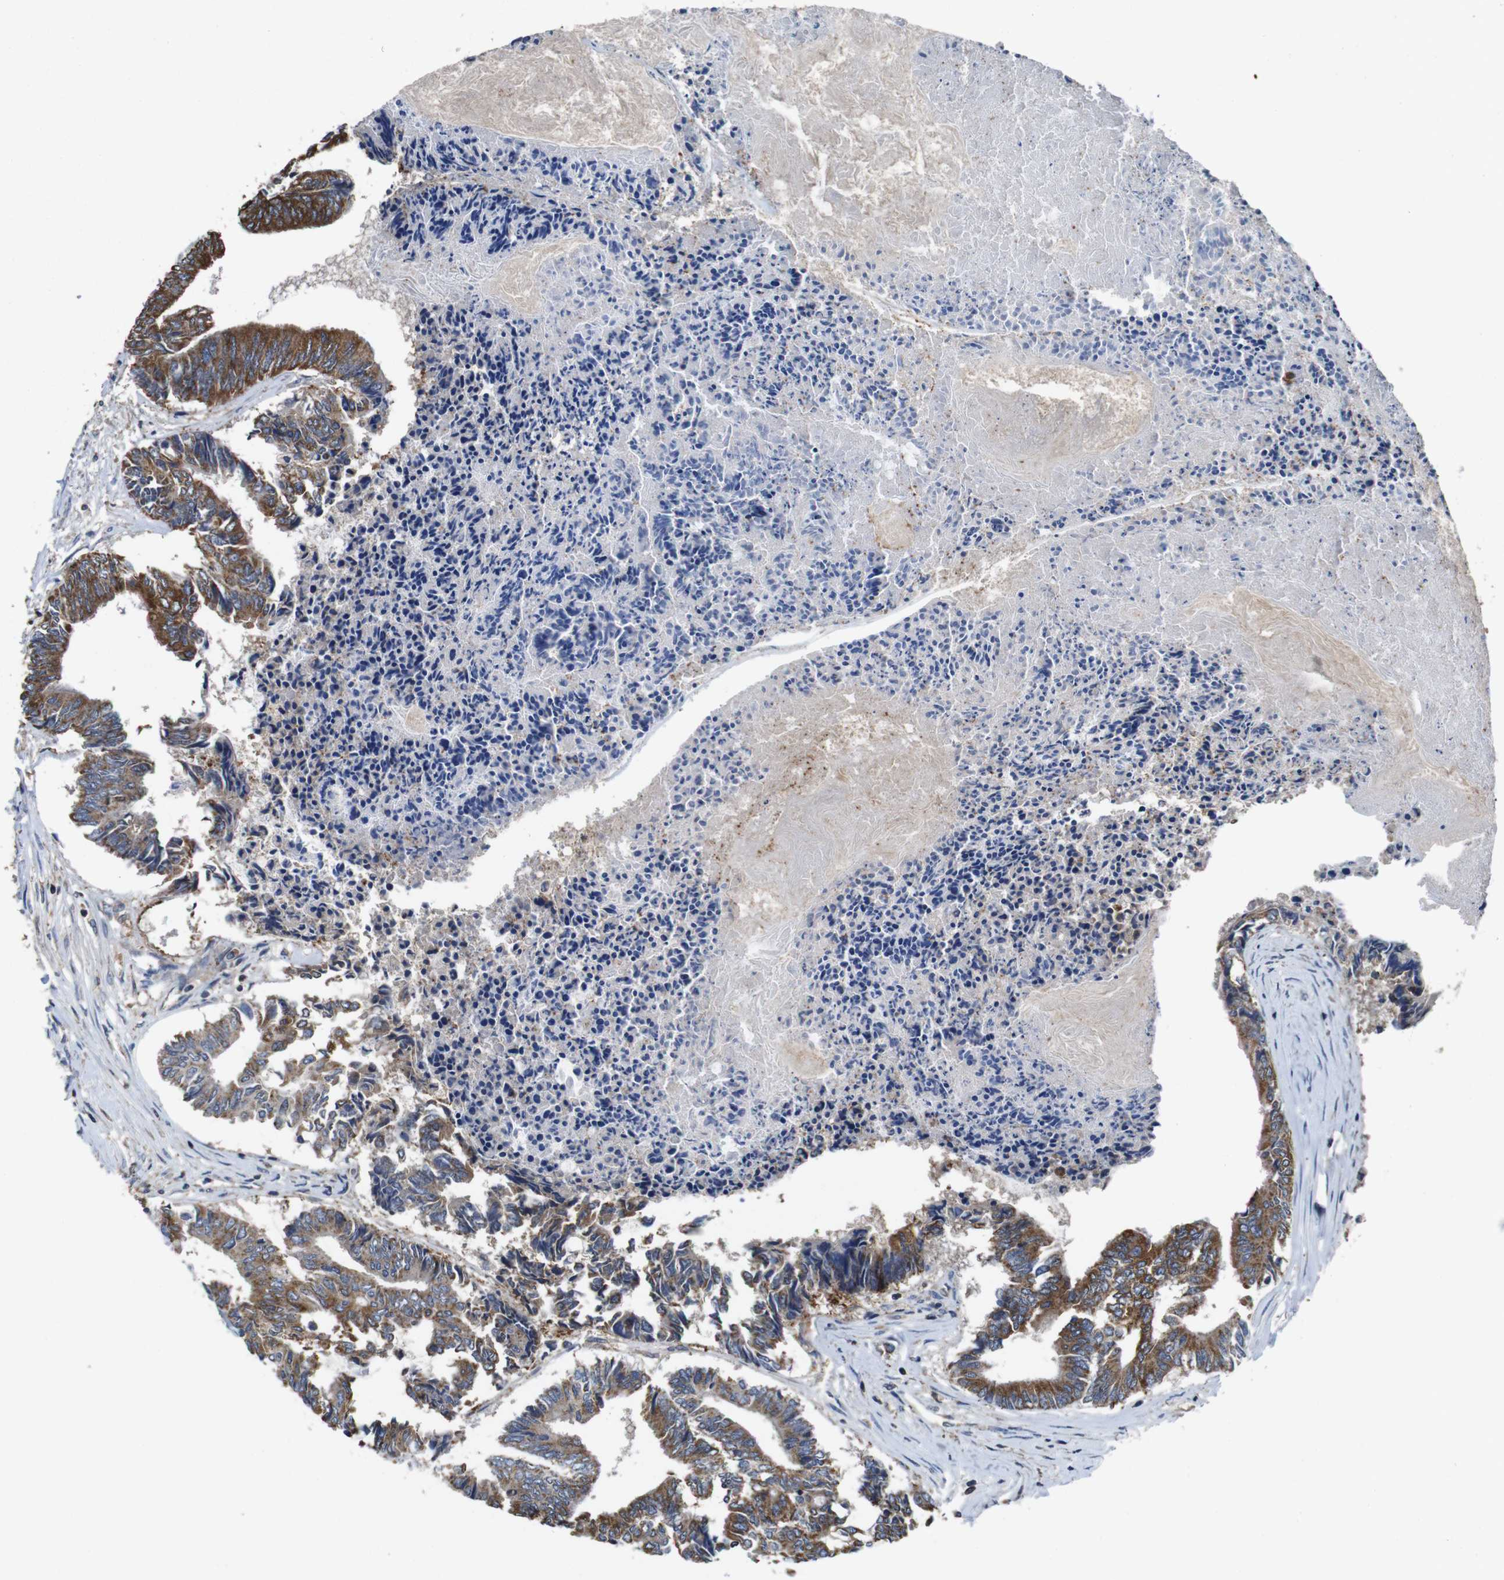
{"staining": {"intensity": "moderate", "quantity": ">75%", "location": "cytoplasmic/membranous"}, "tissue": "colorectal cancer", "cell_type": "Tumor cells", "image_type": "cancer", "snomed": [{"axis": "morphology", "description": "Adenocarcinoma, NOS"}, {"axis": "topography", "description": "Rectum"}], "caption": "The image reveals staining of colorectal cancer, revealing moderate cytoplasmic/membranous protein staining (brown color) within tumor cells.", "gene": "GLIPR1", "patient": {"sex": "male", "age": 63}}